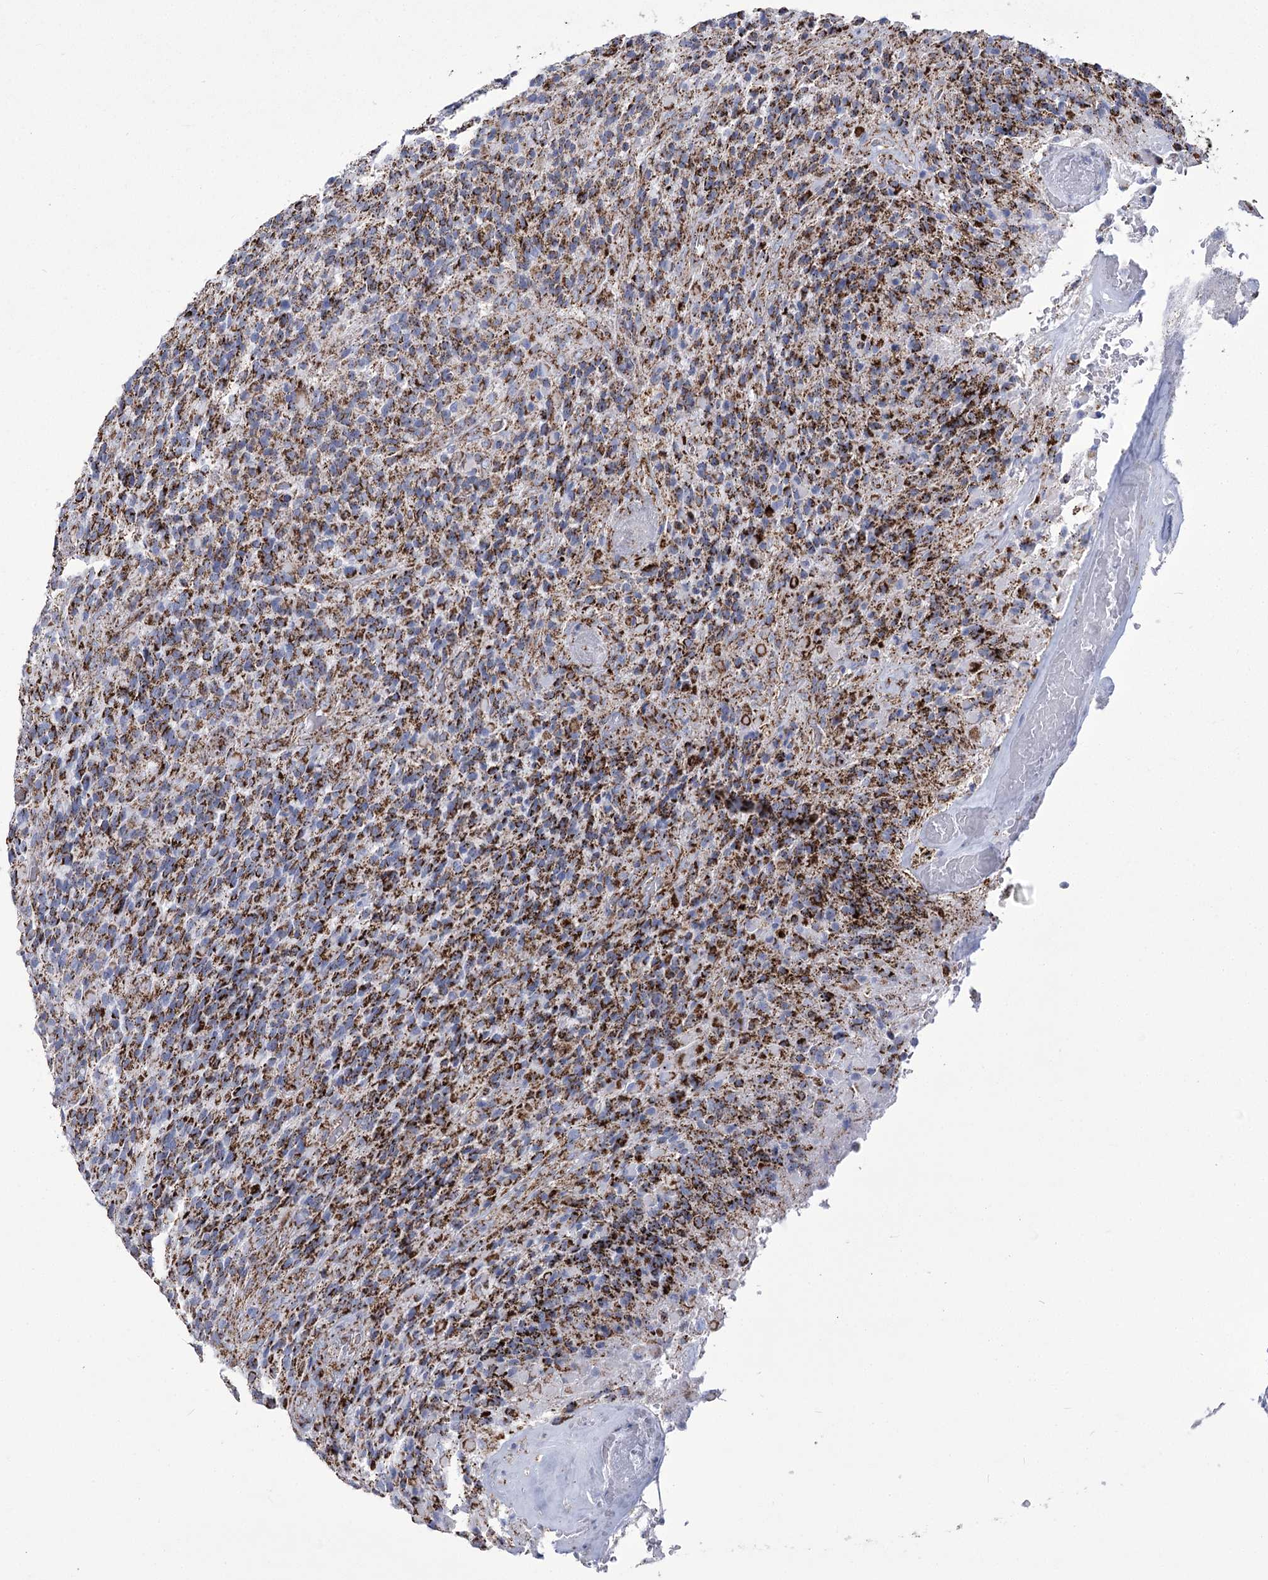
{"staining": {"intensity": "strong", "quantity": ">75%", "location": "cytoplasmic/membranous"}, "tissue": "glioma", "cell_type": "Tumor cells", "image_type": "cancer", "snomed": [{"axis": "morphology", "description": "Glioma, malignant, High grade"}, {"axis": "topography", "description": "Brain"}], "caption": "Glioma stained for a protein (brown) demonstrates strong cytoplasmic/membranous positive staining in about >75% of tumor cells.", "gene": "PDHB", "patient": {"sex": "male", "age": 71}}